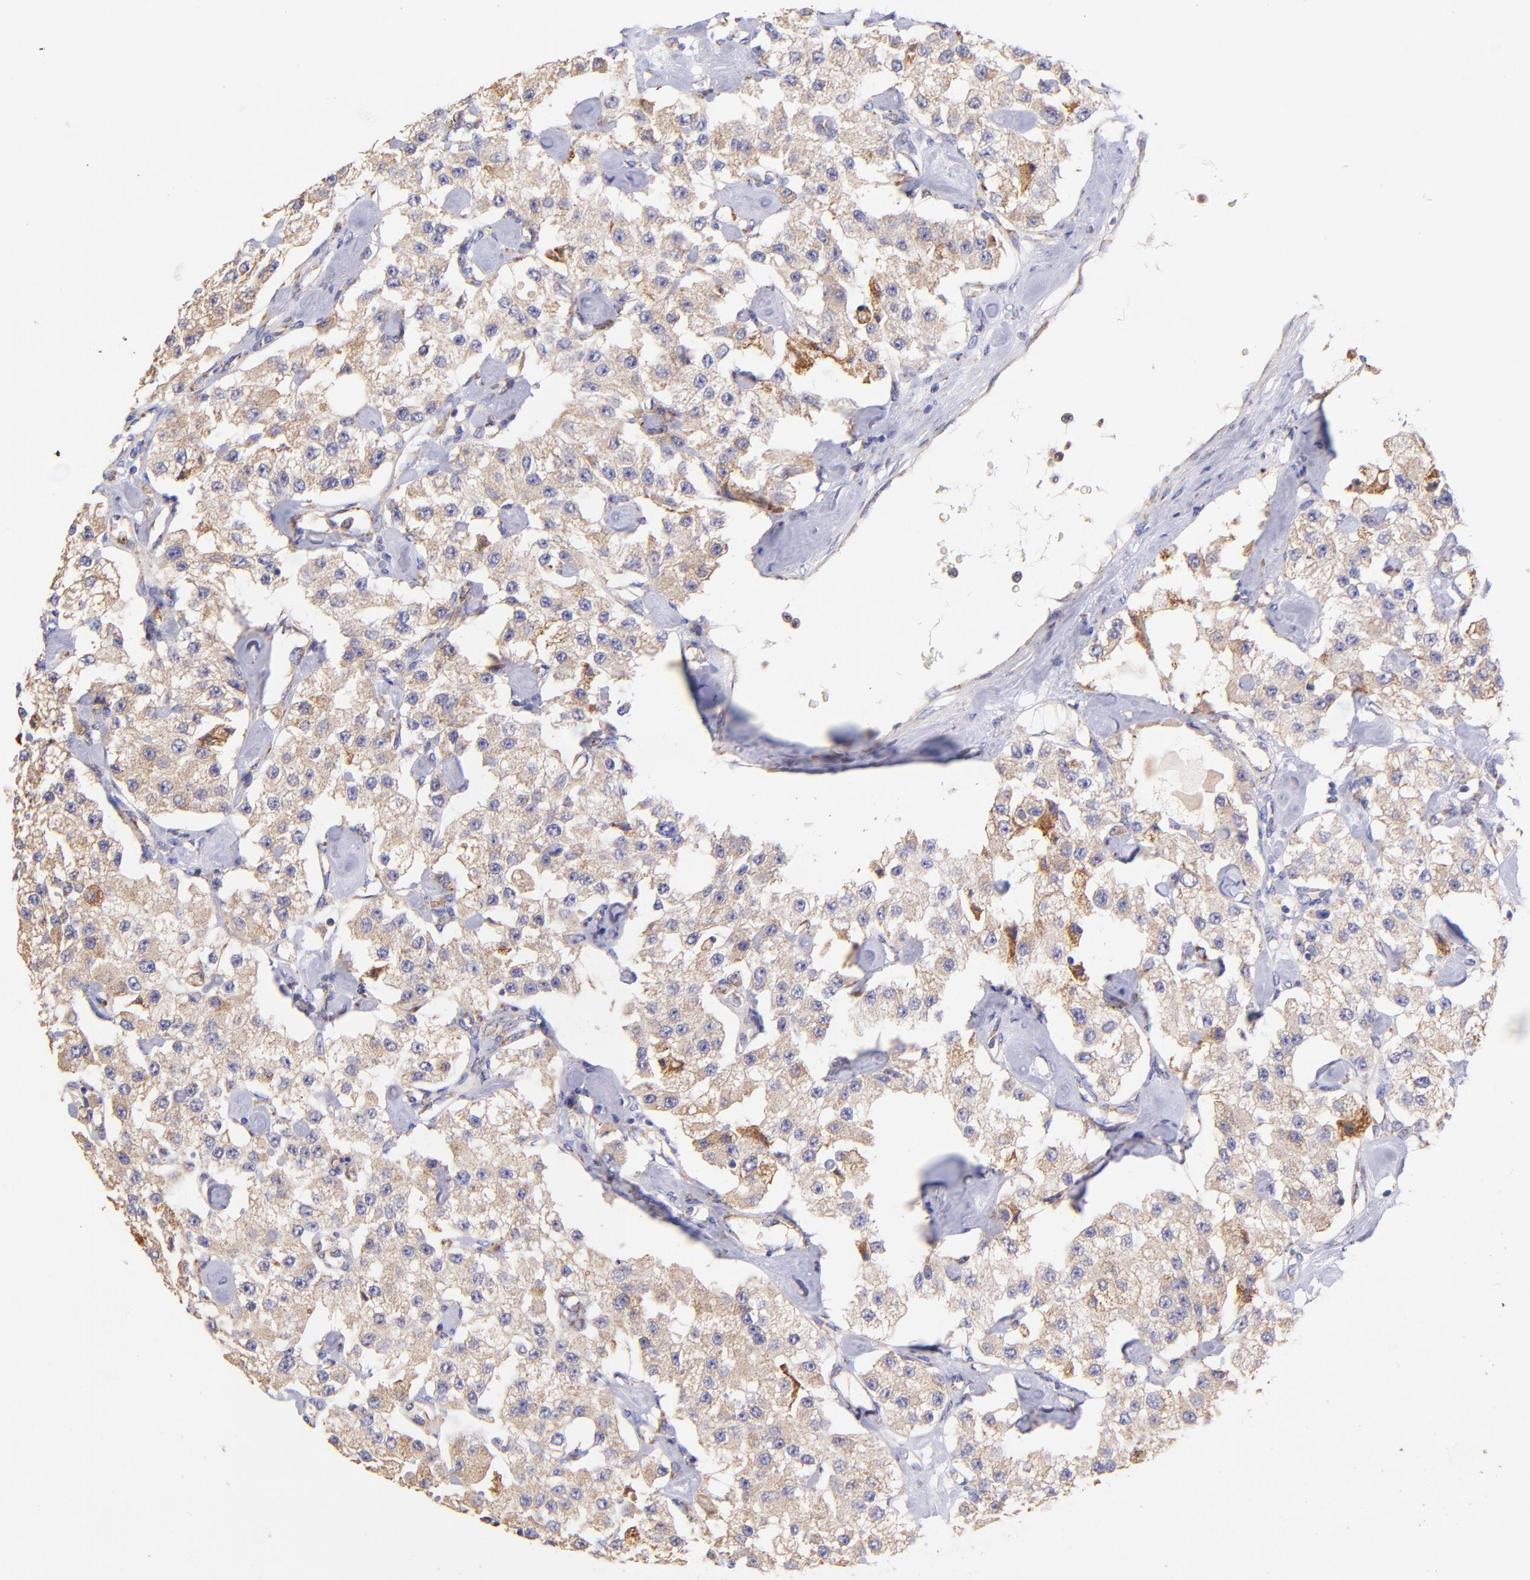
{"staining": {"intensity": "weak", "quantity": ">75%", "location": "cytoplasmic/membranous"}, "tissue": "carcinoid", "cell_type": "Tumor cells", "image_type": "cancer", "snomed": [{"axis": "morphology", "description": "Carcinoid, malignant, NOS"}, {"axis": "topography", "description": "Pancreas"}], "caption": "A brown stain shows weak cytoplasmic/membranous staining of a protein in human malignant carcinoid tumor cells.", "gene": "PREX1", "patient": {"sex": "male", "age": 41}}